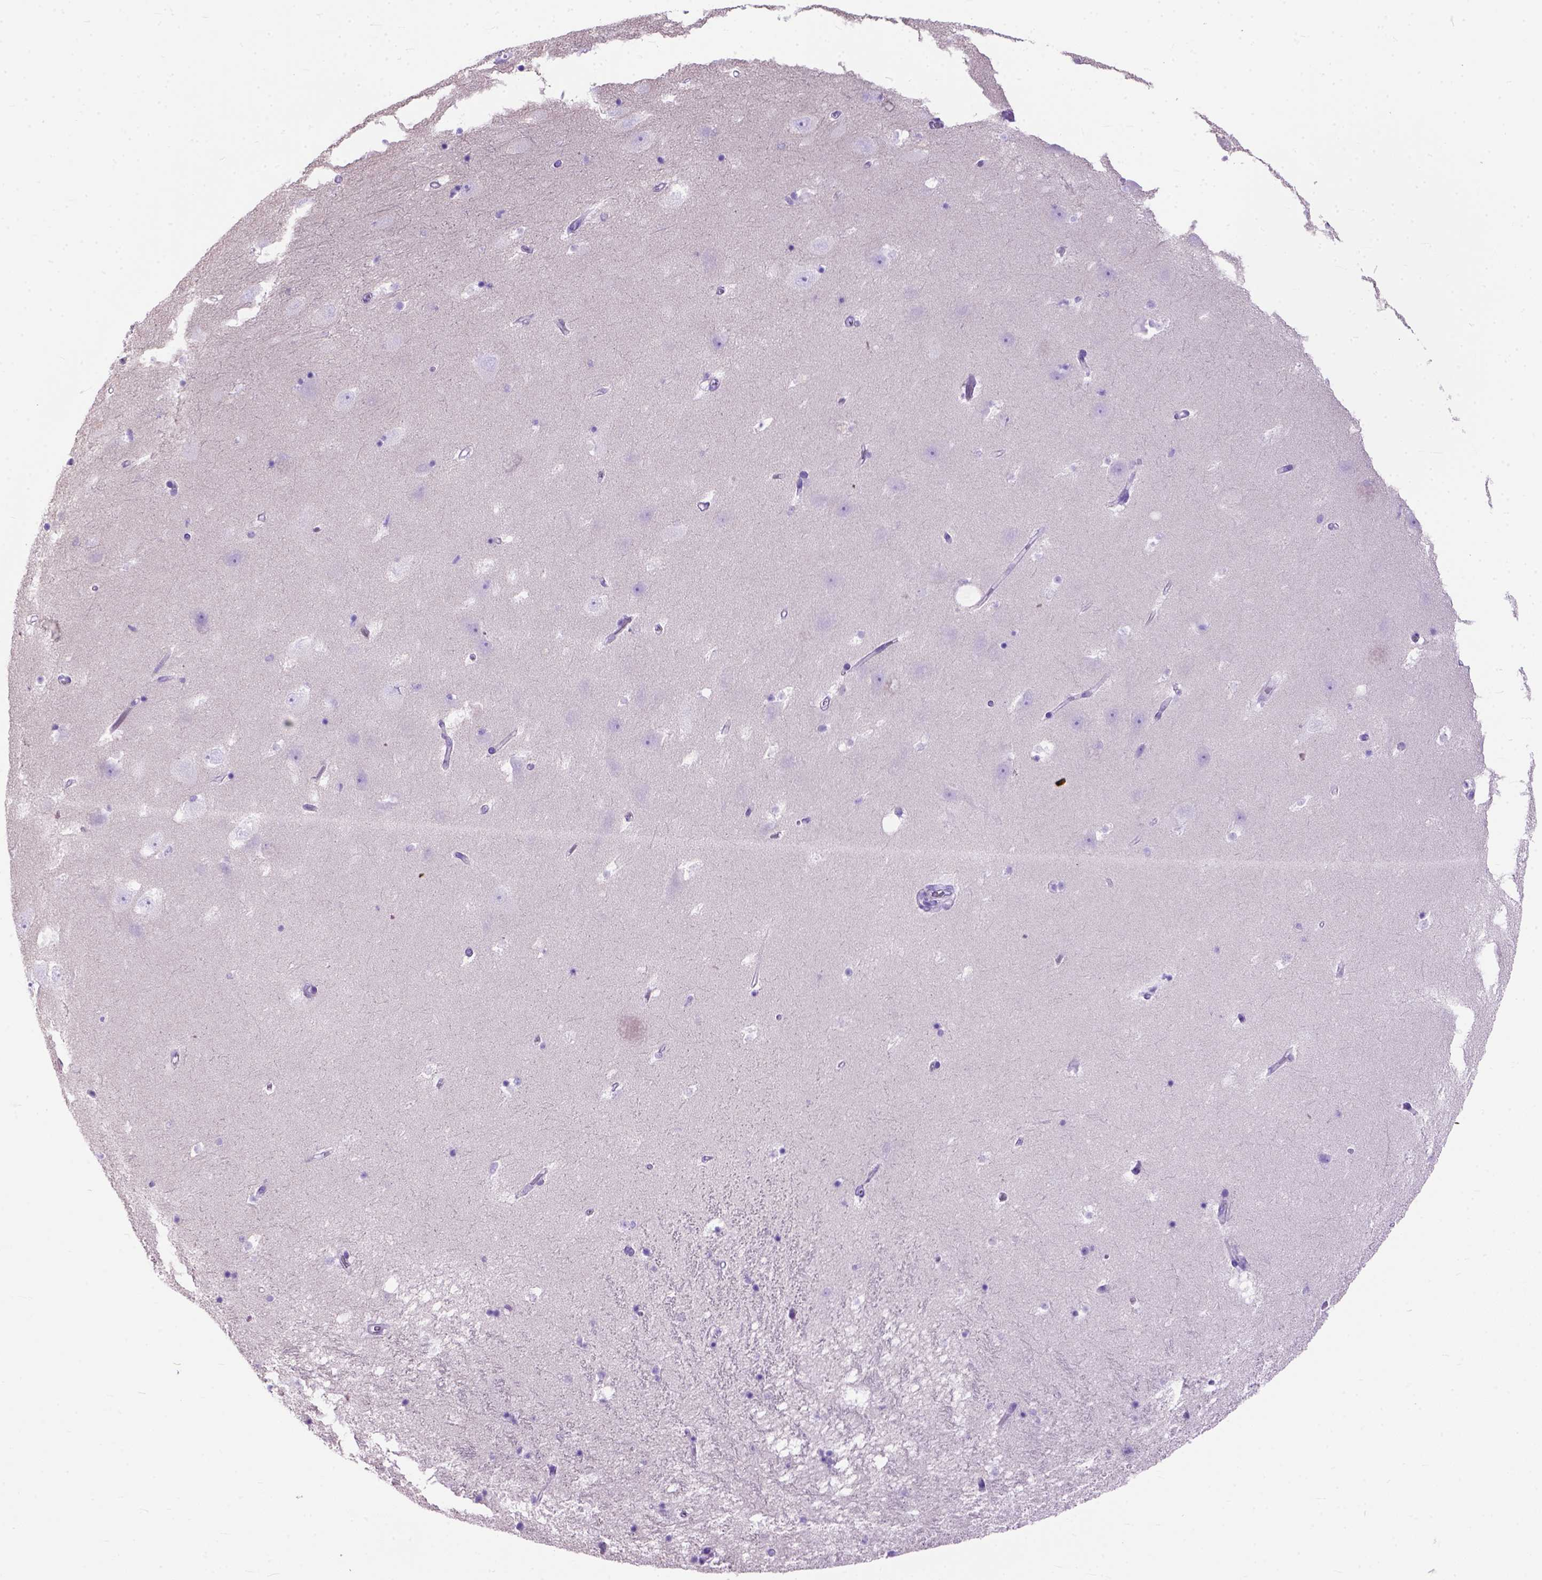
{"staining": {"intensity": "negative", "quantity": "none", "location": "none"}, "tissue": "hippocampus", "cell_type": "Glial cells", "image_type": "normal", "snomed": [{"axis": "morphology", "description": "Normal tissue, NOS"}, {"axis": "topography", "description": "Hippocampus"}], "caption": "IHC of normal hippocampus shows no staining in glial cells.", "gene": "ODAD3", "patient": {"sex": "male", "age": 58}}